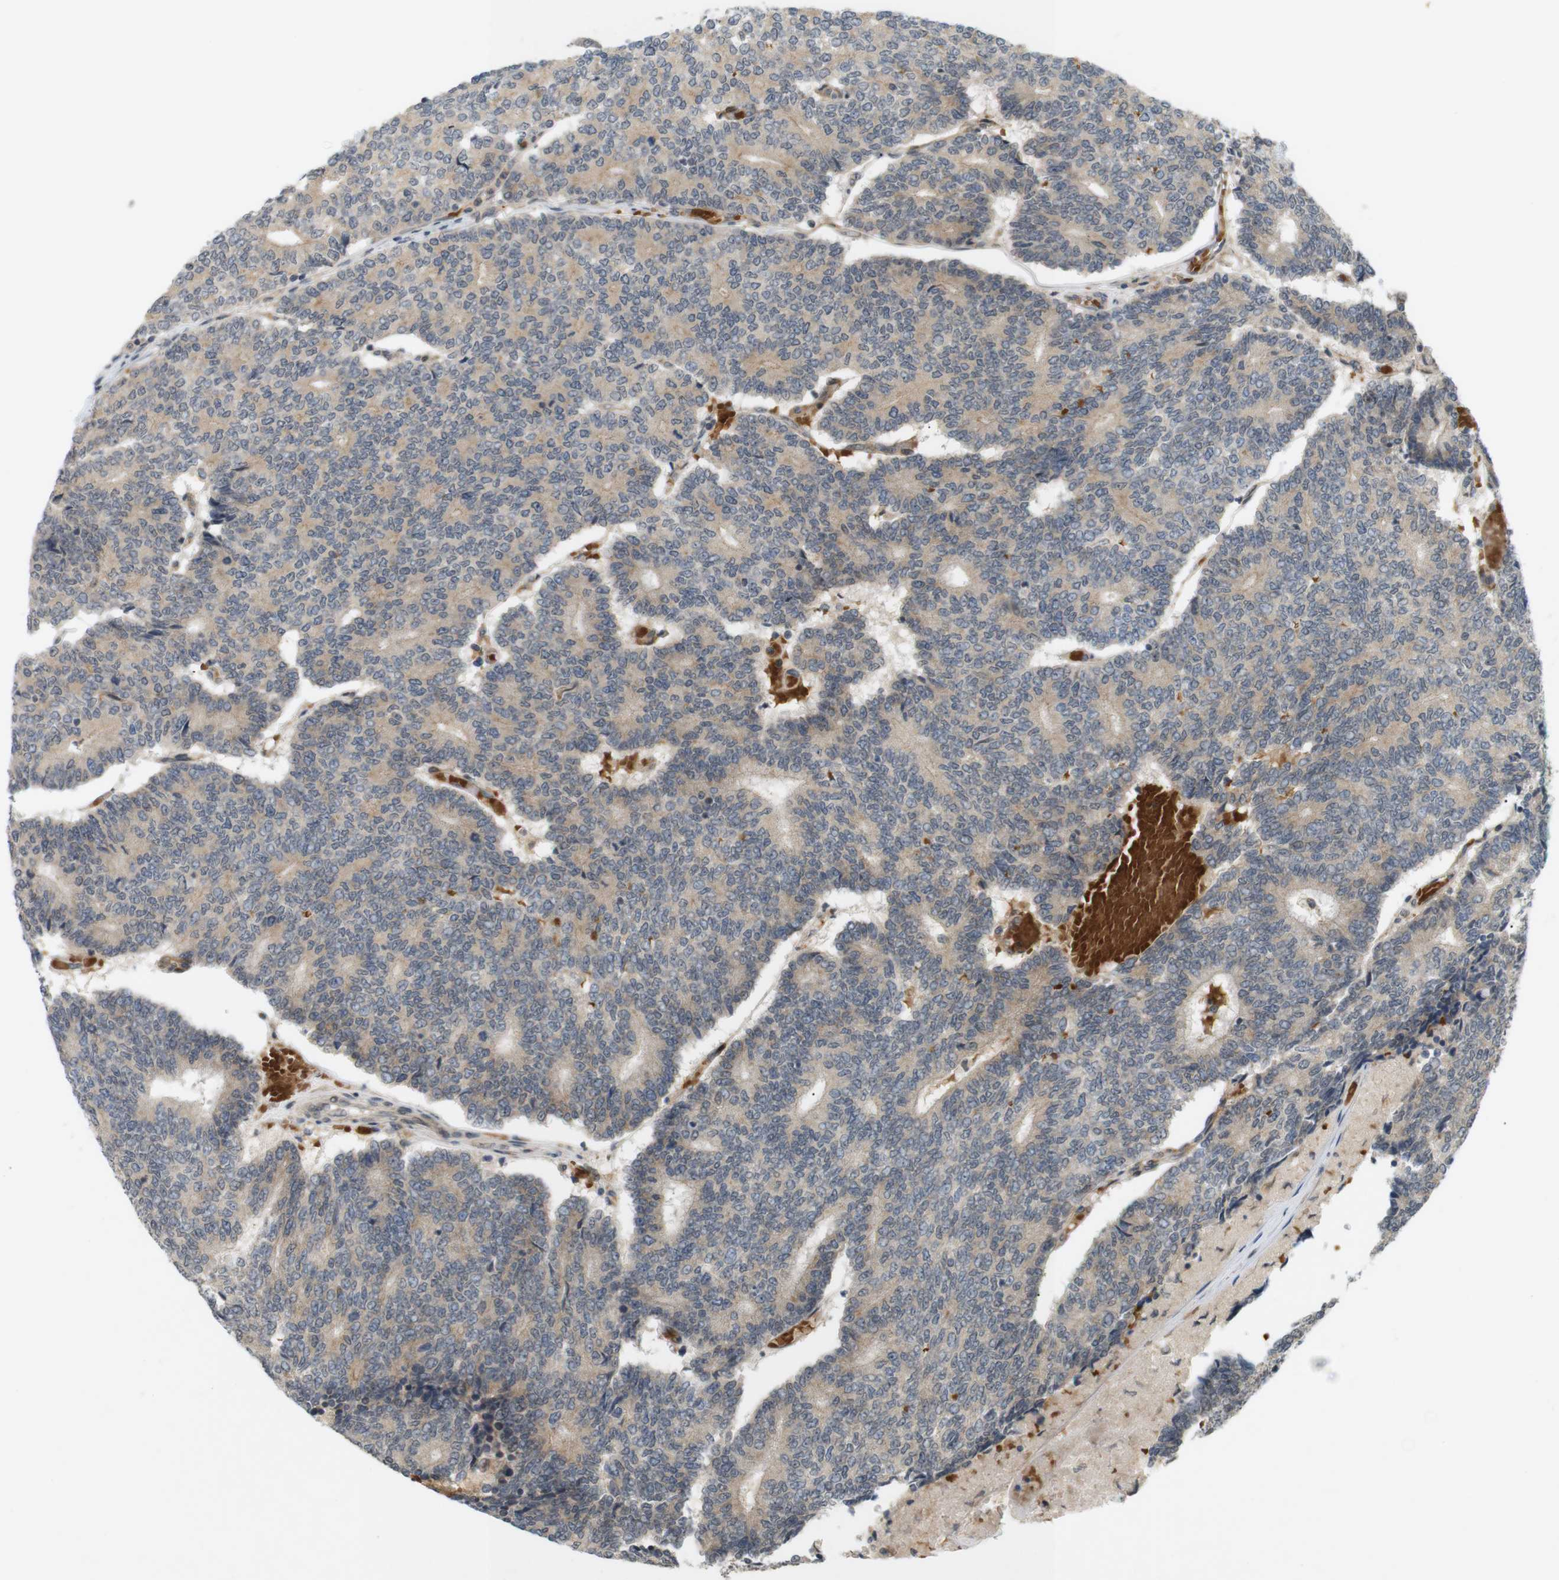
{"staining": {"intensity": "weak", "quantity": ">75%", "location": "cytoplasmic/membranous"}, "tissue": "prostate cancer", "cell_type": "Tumor cells", "image_type": "cancer", "snomed": [{"axis": "morphology", "description": "Normal tissue, NOS"}, {"axis": "morphology", "description": "Adenocarcinoma, High grade"}, {"axis": "topography", "description": "Prostate"}, {"axis": "topography", "description": "Seminal veicle"}], "caption": "Immunohistochemistry (IHC) (DAB (3,3'-diaminobenzidine)) staining of human prostate high-grade adenocarcinoma shows weak cytoplasmic/membranous protein staining in about >75% of tumor cells.", "gene": "SOCS6", "patient": {"sex": "male", "age": 55}}